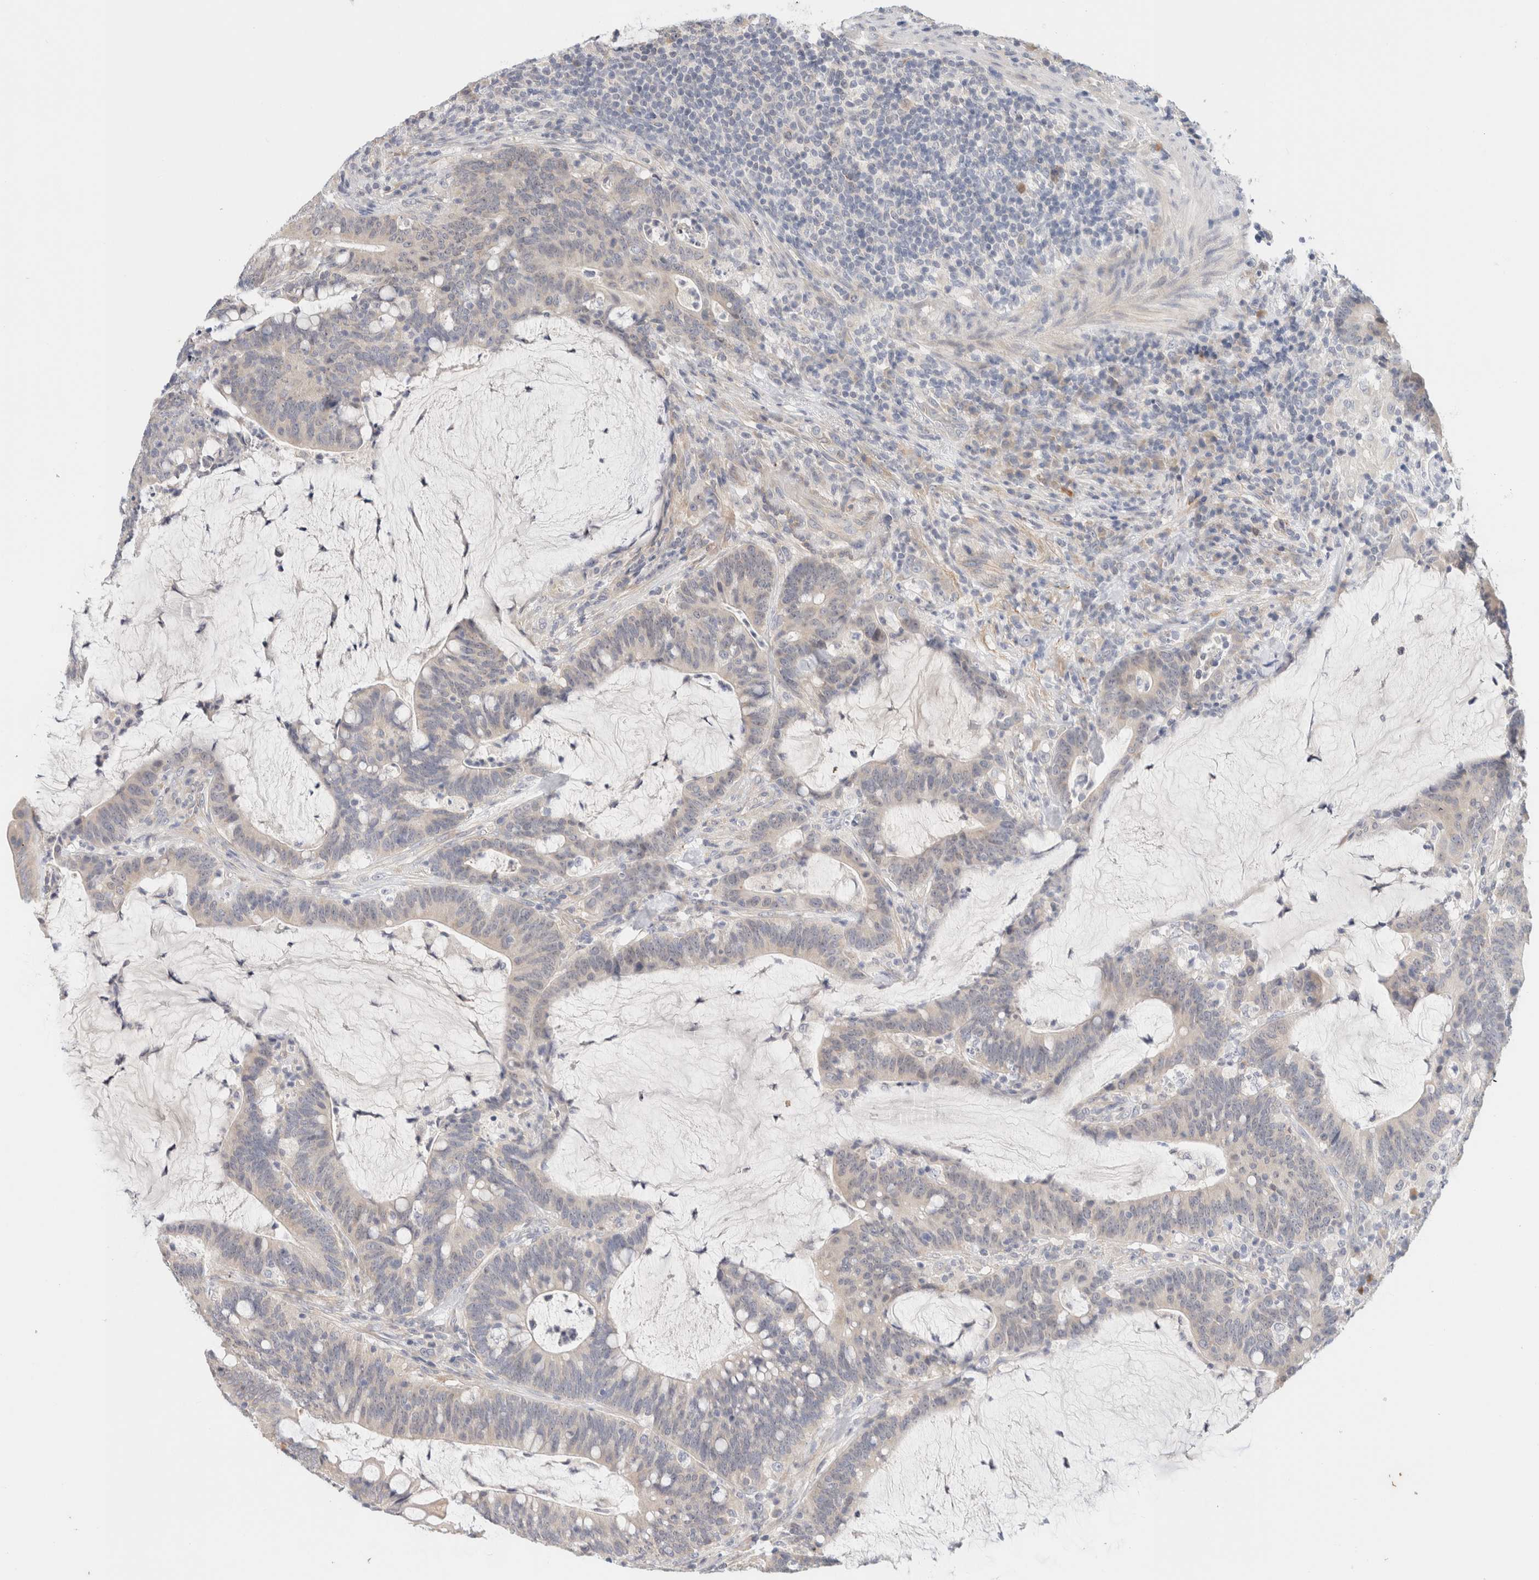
{"staining": {"intensity": "weak", "quantity": "<25%", "location": "cytoplasmic/membranous"}, "tissue": "colorectal cancer", "cell_type": "Tumor cells", "image_type": "cancer", "snomed": [{"axis": "morphology", "description": "Adenocarcinoma, NOS"}, {"axis": "topography", "description": "Colon"}], "caption": "This histopathology image is of colorectal cancer stained with immunohistochemistry (IHC) to label a protein in brown with the nuclei are counter-stained blue. There is no positivity in tumor cells.", "gene": "SPRTN", "patient": {"sex": "female", "age": 66}}